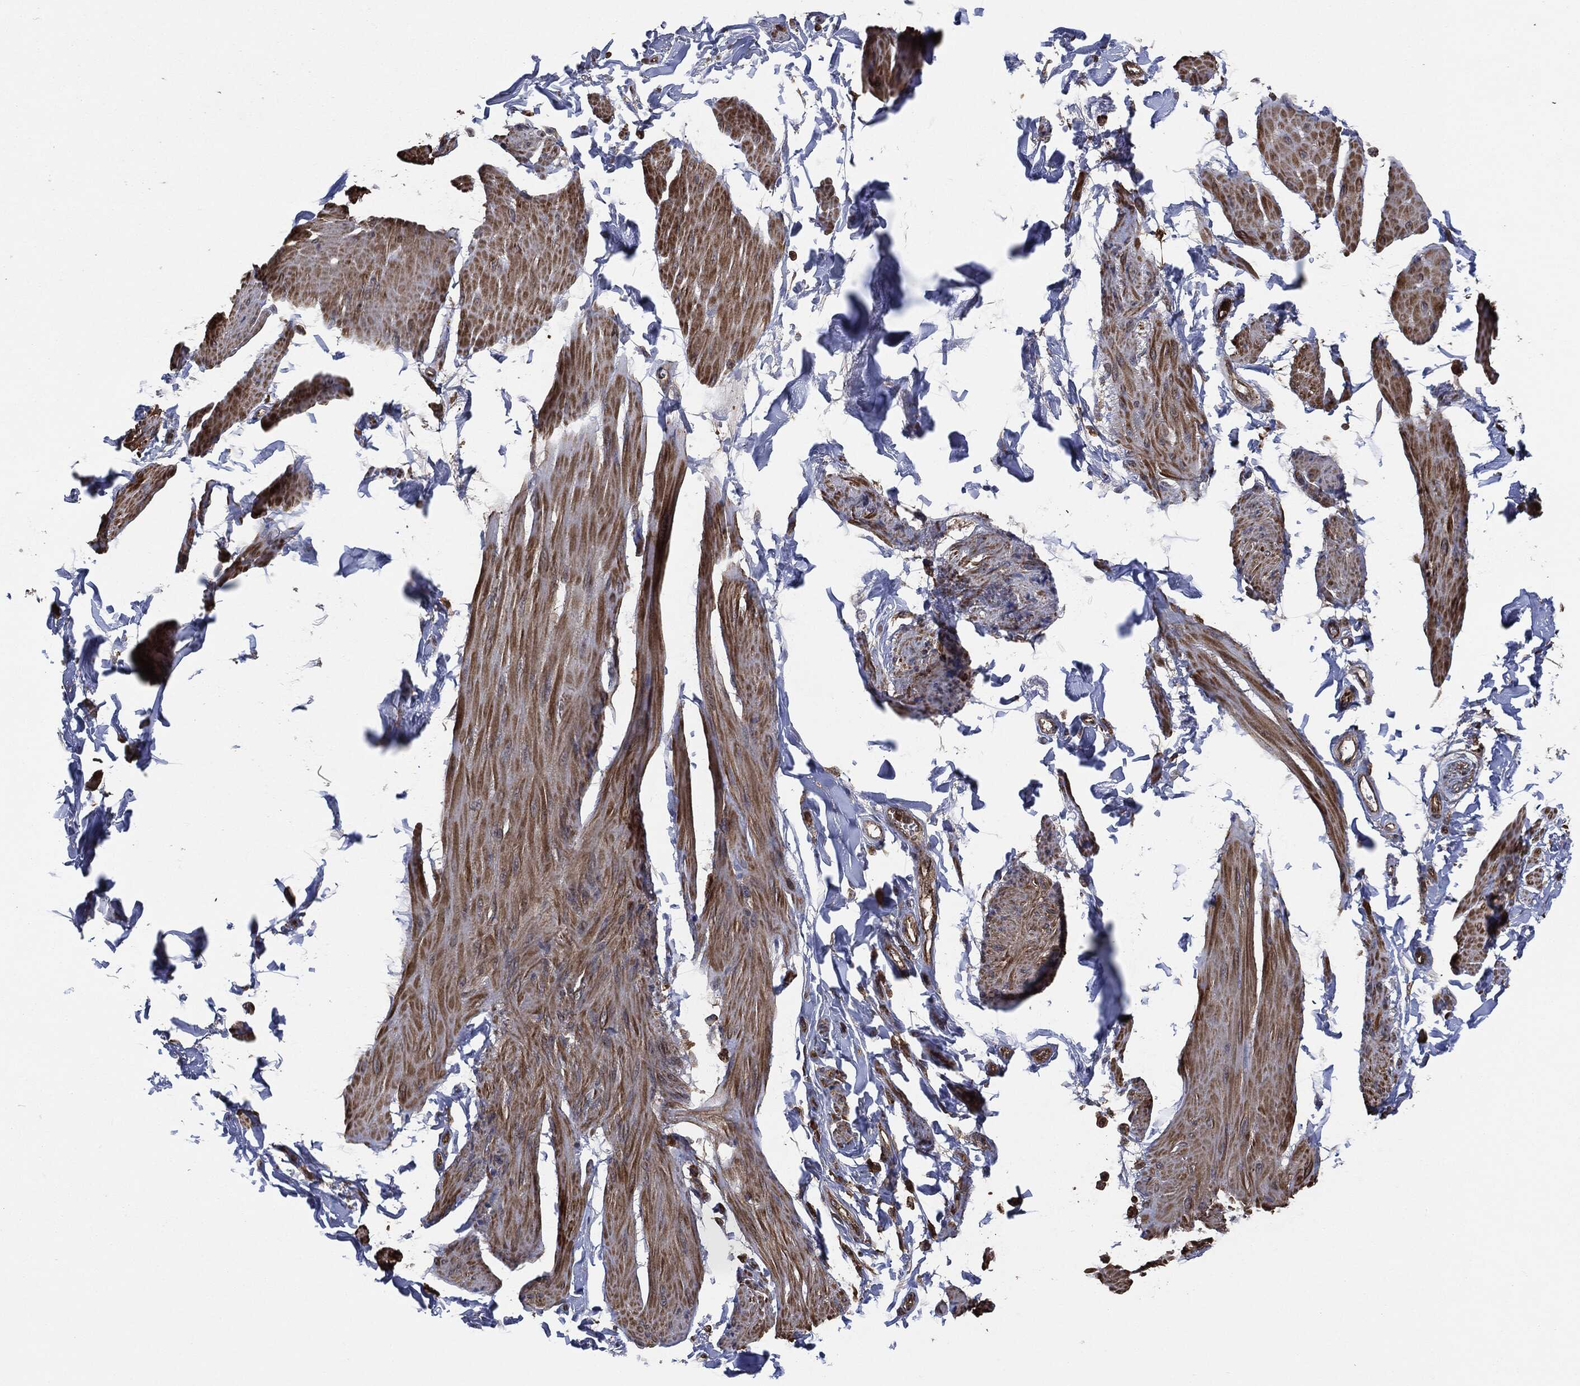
{"staining": {"intensity": "moderate", "quantity": "25%-75%", "location": "cytoplasmic/membranous"}, "tissue": "smooth muscle", "cell_type": "Smooth muscle cells", "image_type": "normal", "snomed": [{"axis": "morphology", "description": "Normal tissue, NOS"}, {"axis": "topography", "description": "Adipose tissue"}, {"axis": "topography", "description": "Smooth muscle"}, {"axis": "topography", "description": "Peripheral nerve tissue"}], "caption": "IHC of normal human smooth muscle shows medium levels of moderate cytoplasmic/membranous expression in about 25%-75% of smooth muscle cells. The protein of interest is stained brown, and the nuclei are stained in blue (DAB (3,3'-diaminobenzidine) IHC with brightfield microscopy, high magnification).", "gene": "TPT1", "patient": {"sex": "male", "age": 83}}